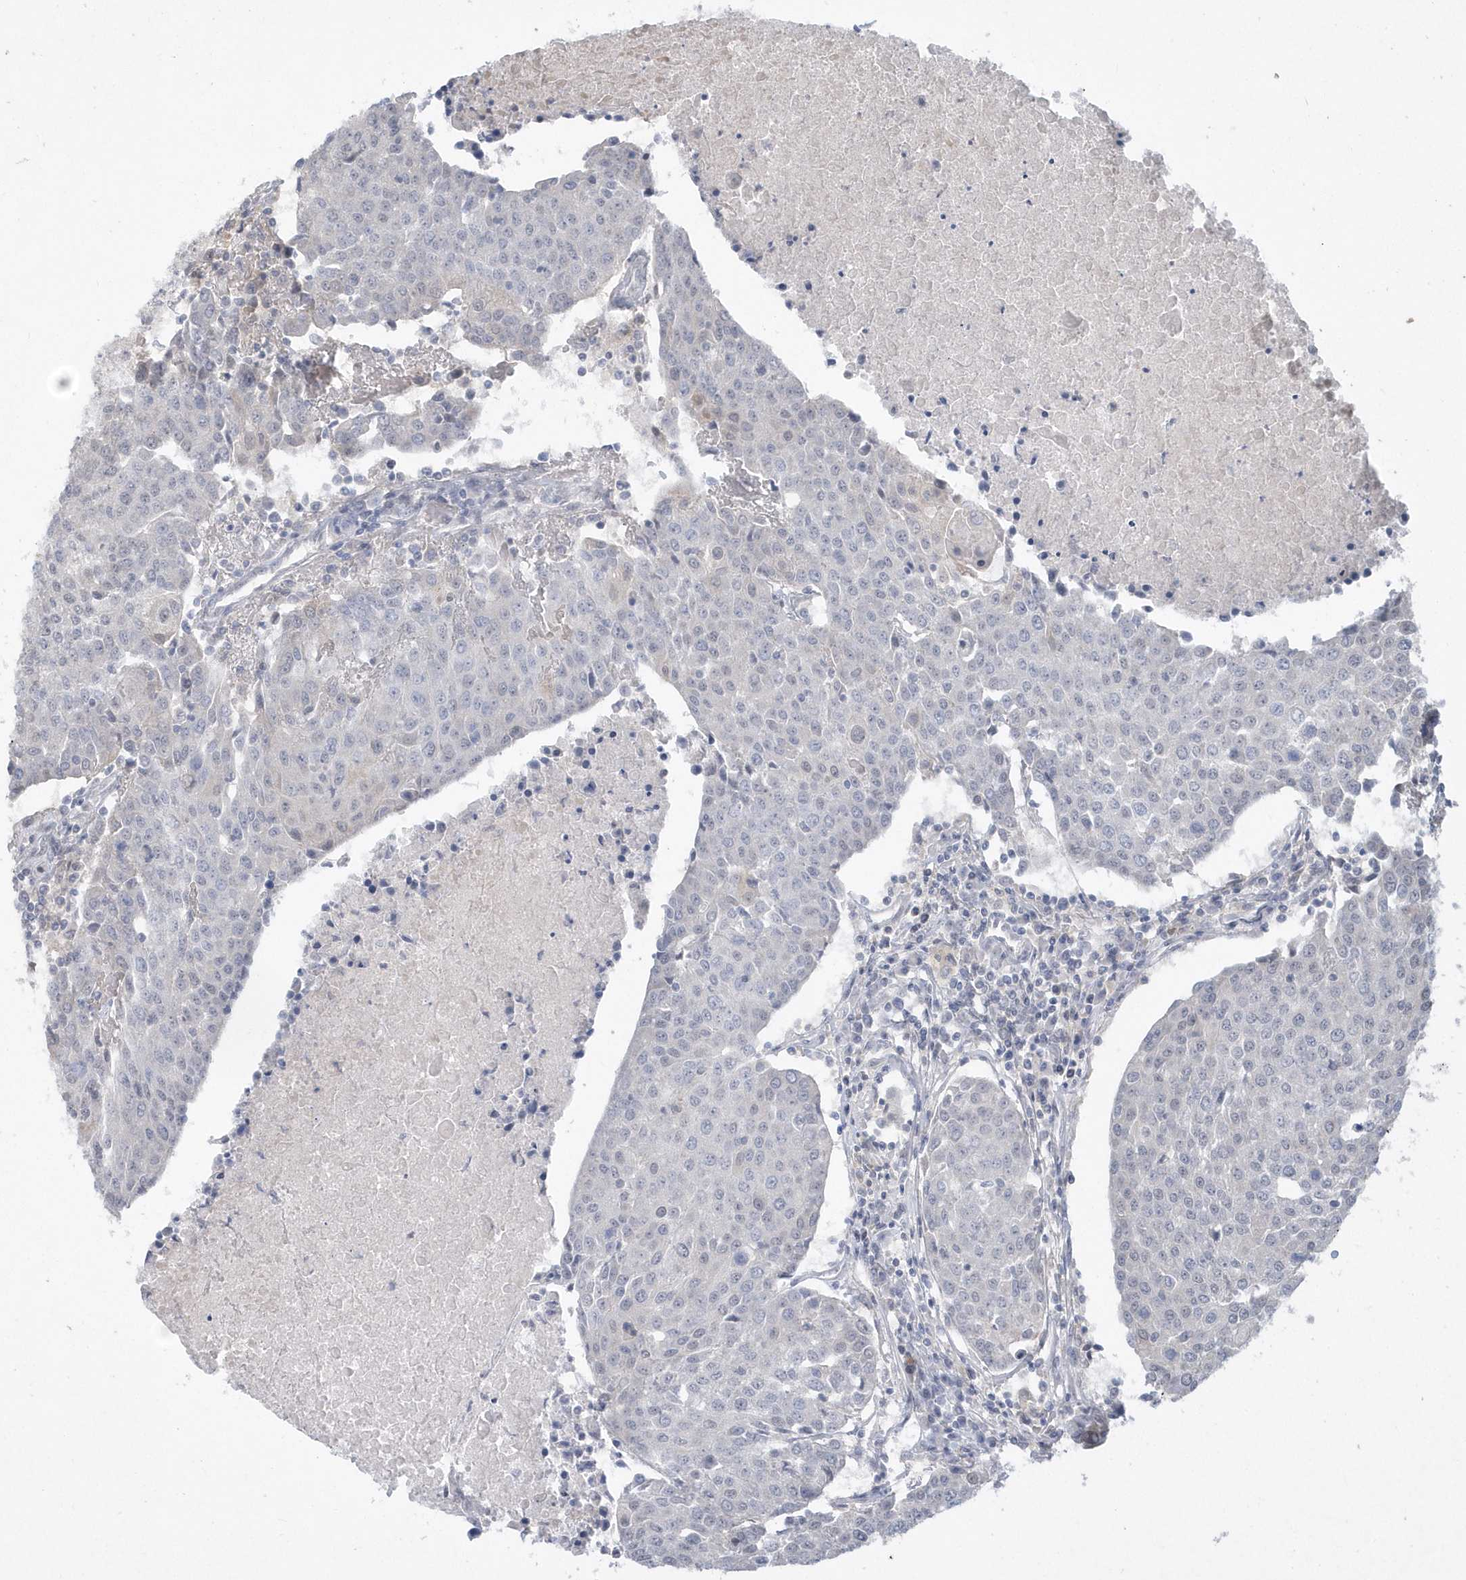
{"staining": {"intensity": "negative", "quantity": "none", "location": "none"}, "tissue": "urothelial cancer", "cell_type": "Tumor cells", "image_type": "cancer", "snomed": [{"axis": "morphology", "description": "Urothelial carcinoma, High grade"}, {"axis": "topography", "description": "Urinary bladder"}], "caption": "IHC of urothelial cancer shows no expression in tumor cells.", "gene": "TSPEAR", "patient": {"sex": "female", "age": 85}}